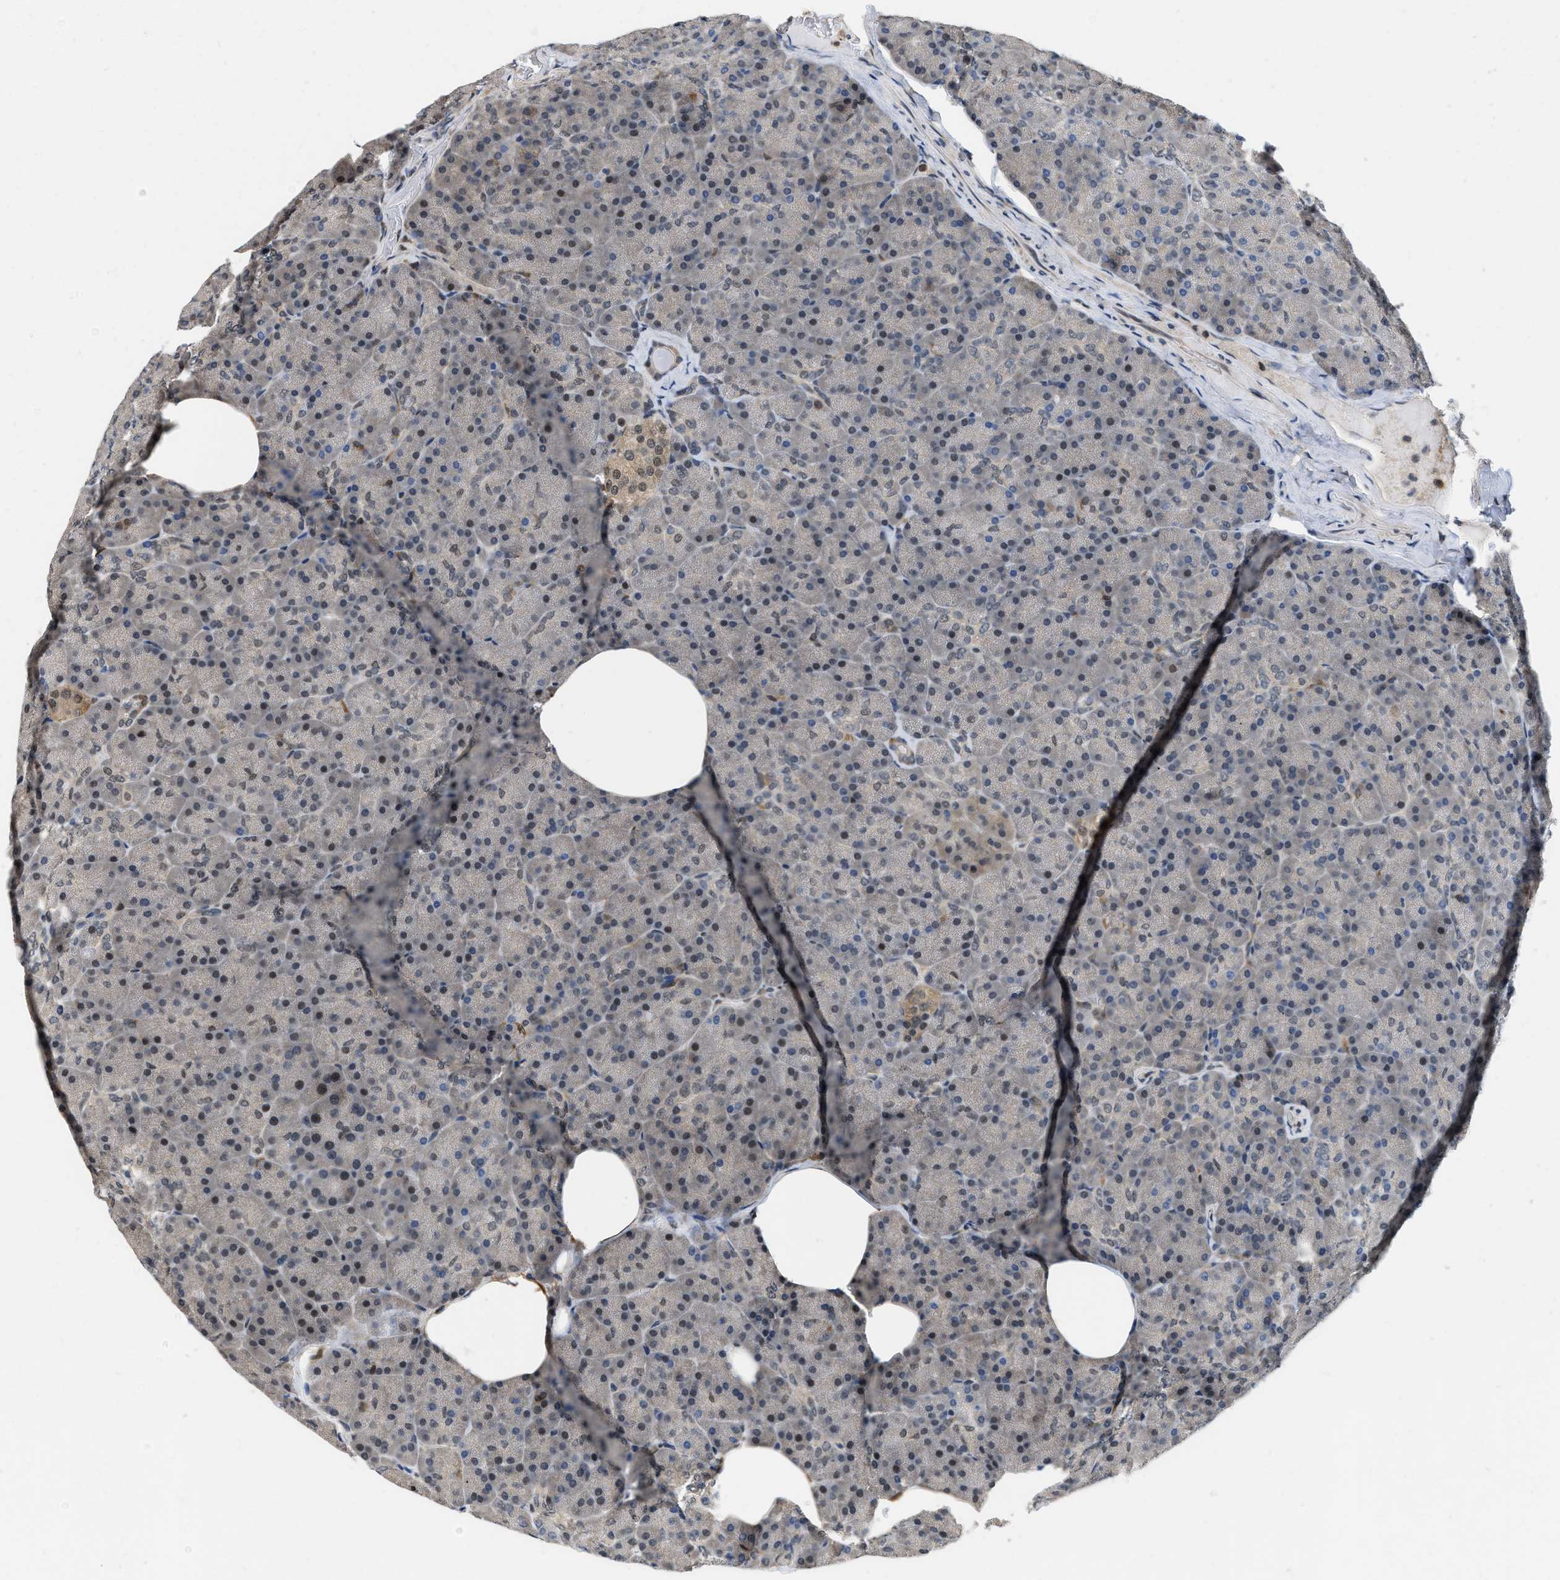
{"staining": {"intensity": "weak", "quantity": "<25%", "location": "cytoplasmic/membranous"}, "tissue": "pancreas", "cell_type": "Exocrine glandular cells", "image_type": "normal", "snomed": [{"axis": "morphology", "description": "Normal tissue, NOS"}, {"axis": "topography", "description": "Pancreas"}], "caption": "An IHC photomicrograph of normal pancreas is shown. There is no staining in exocrine glandular cells of pancreas.", "gene": "ATF7IP", "patient": {"sex": "female", "age": 35}}